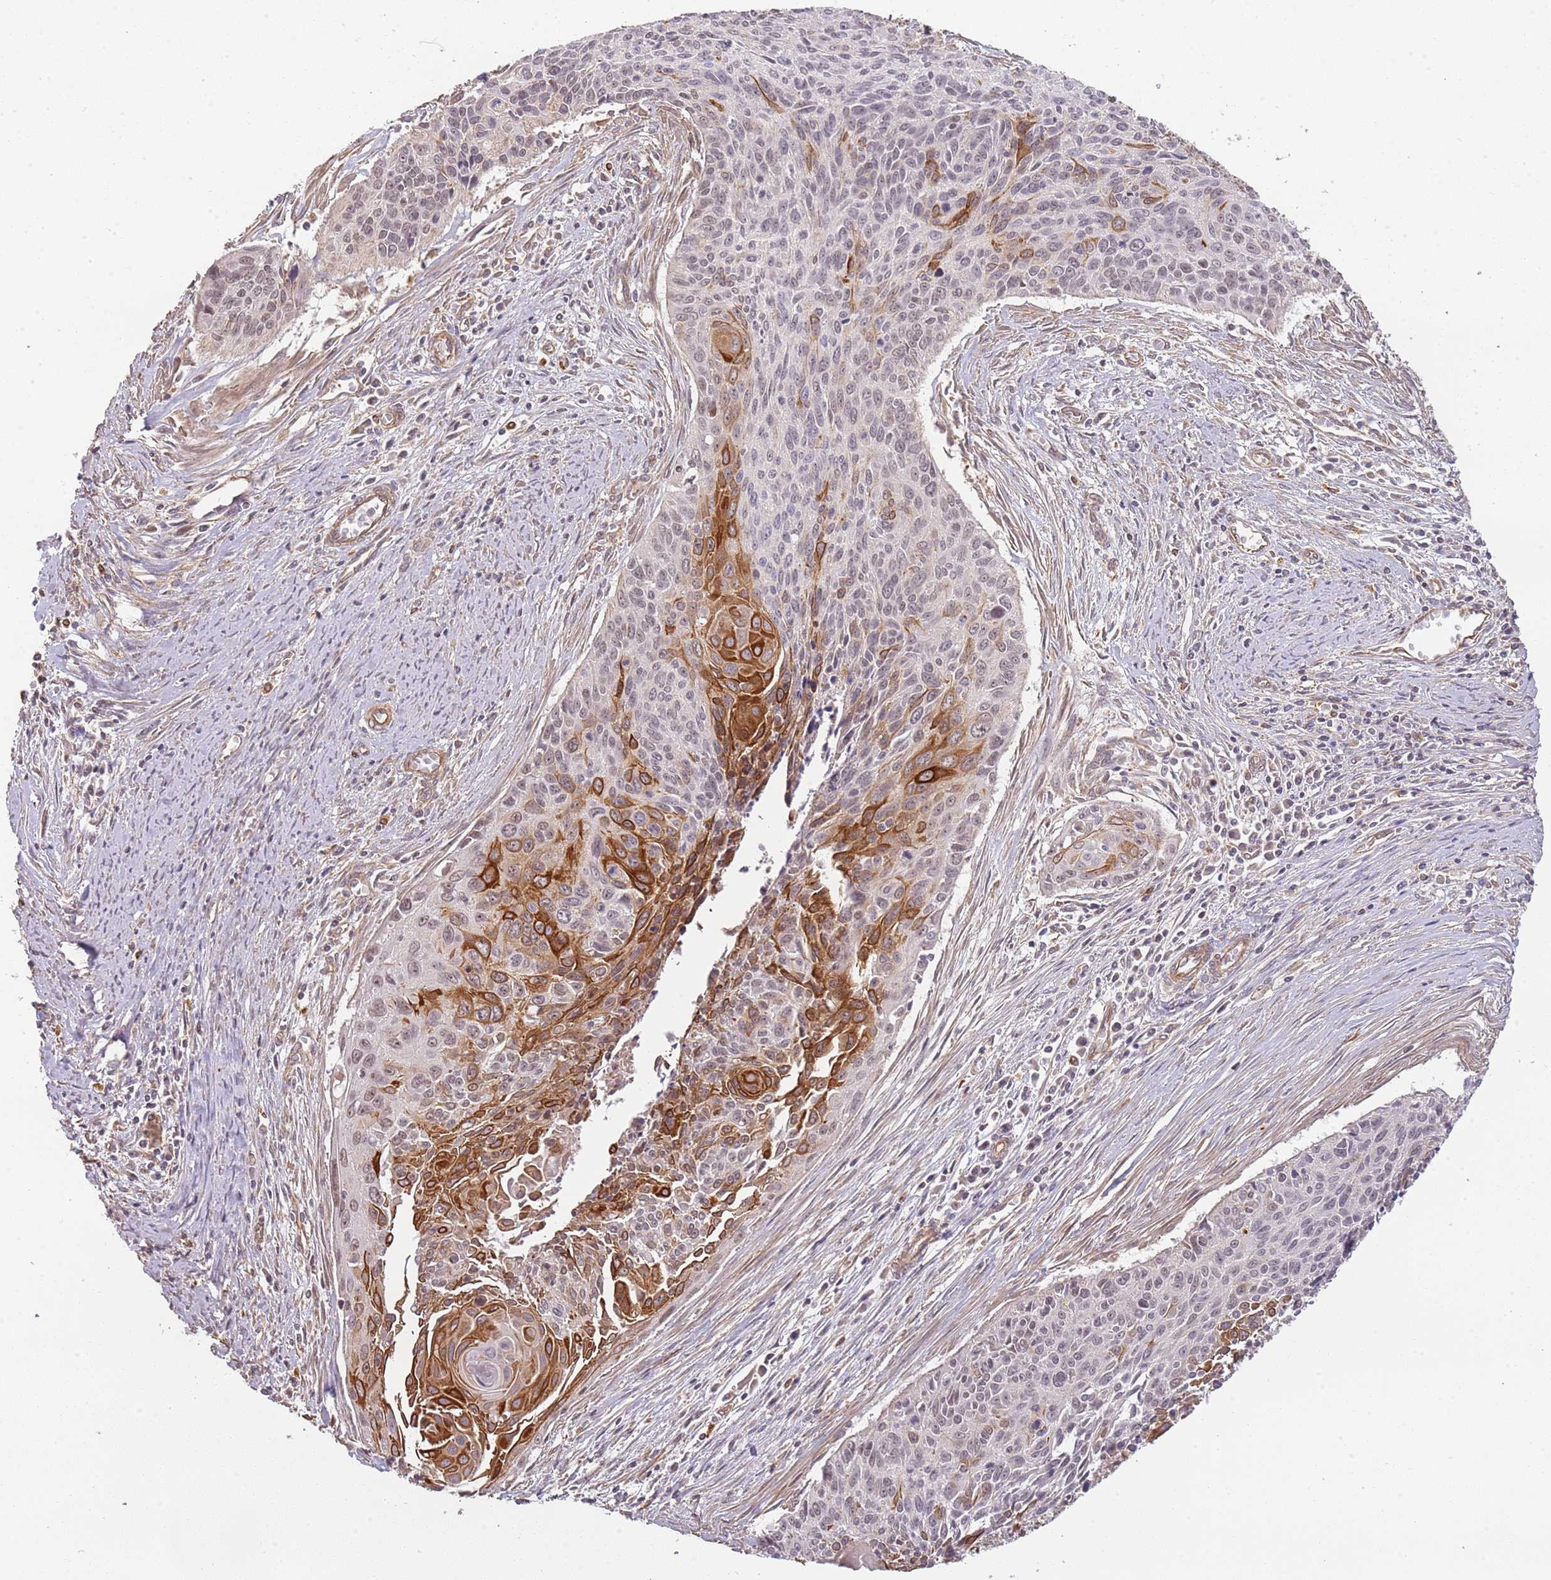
{"staining": {"intensity": "strong", "quantity": "<25%", "location": "cytoplasmic/membranous,nuclear"}, "tissue": "cervical cancer", "cell_type": "Tumor cells", "image_type": "cancer", "snomed": [{"axis": "morphology", "description": "Squamous cell carcinoma, NOS"}, {"axis": "topography", "description": "Cervix"}], "caption": "Immunohistochemistry (DAB) staining of cervical squamous cell carcinoma shows strong cytoplasmic/membranous and nuclear protein expression in approximately <25% of tumor cells. The staining was performed using DAB, with brown indicating positive protein expression. Nuclei are stained blue with hematoxylin.", "gene": "SURF2", "patient": {"sex": "female", "age": 55}}